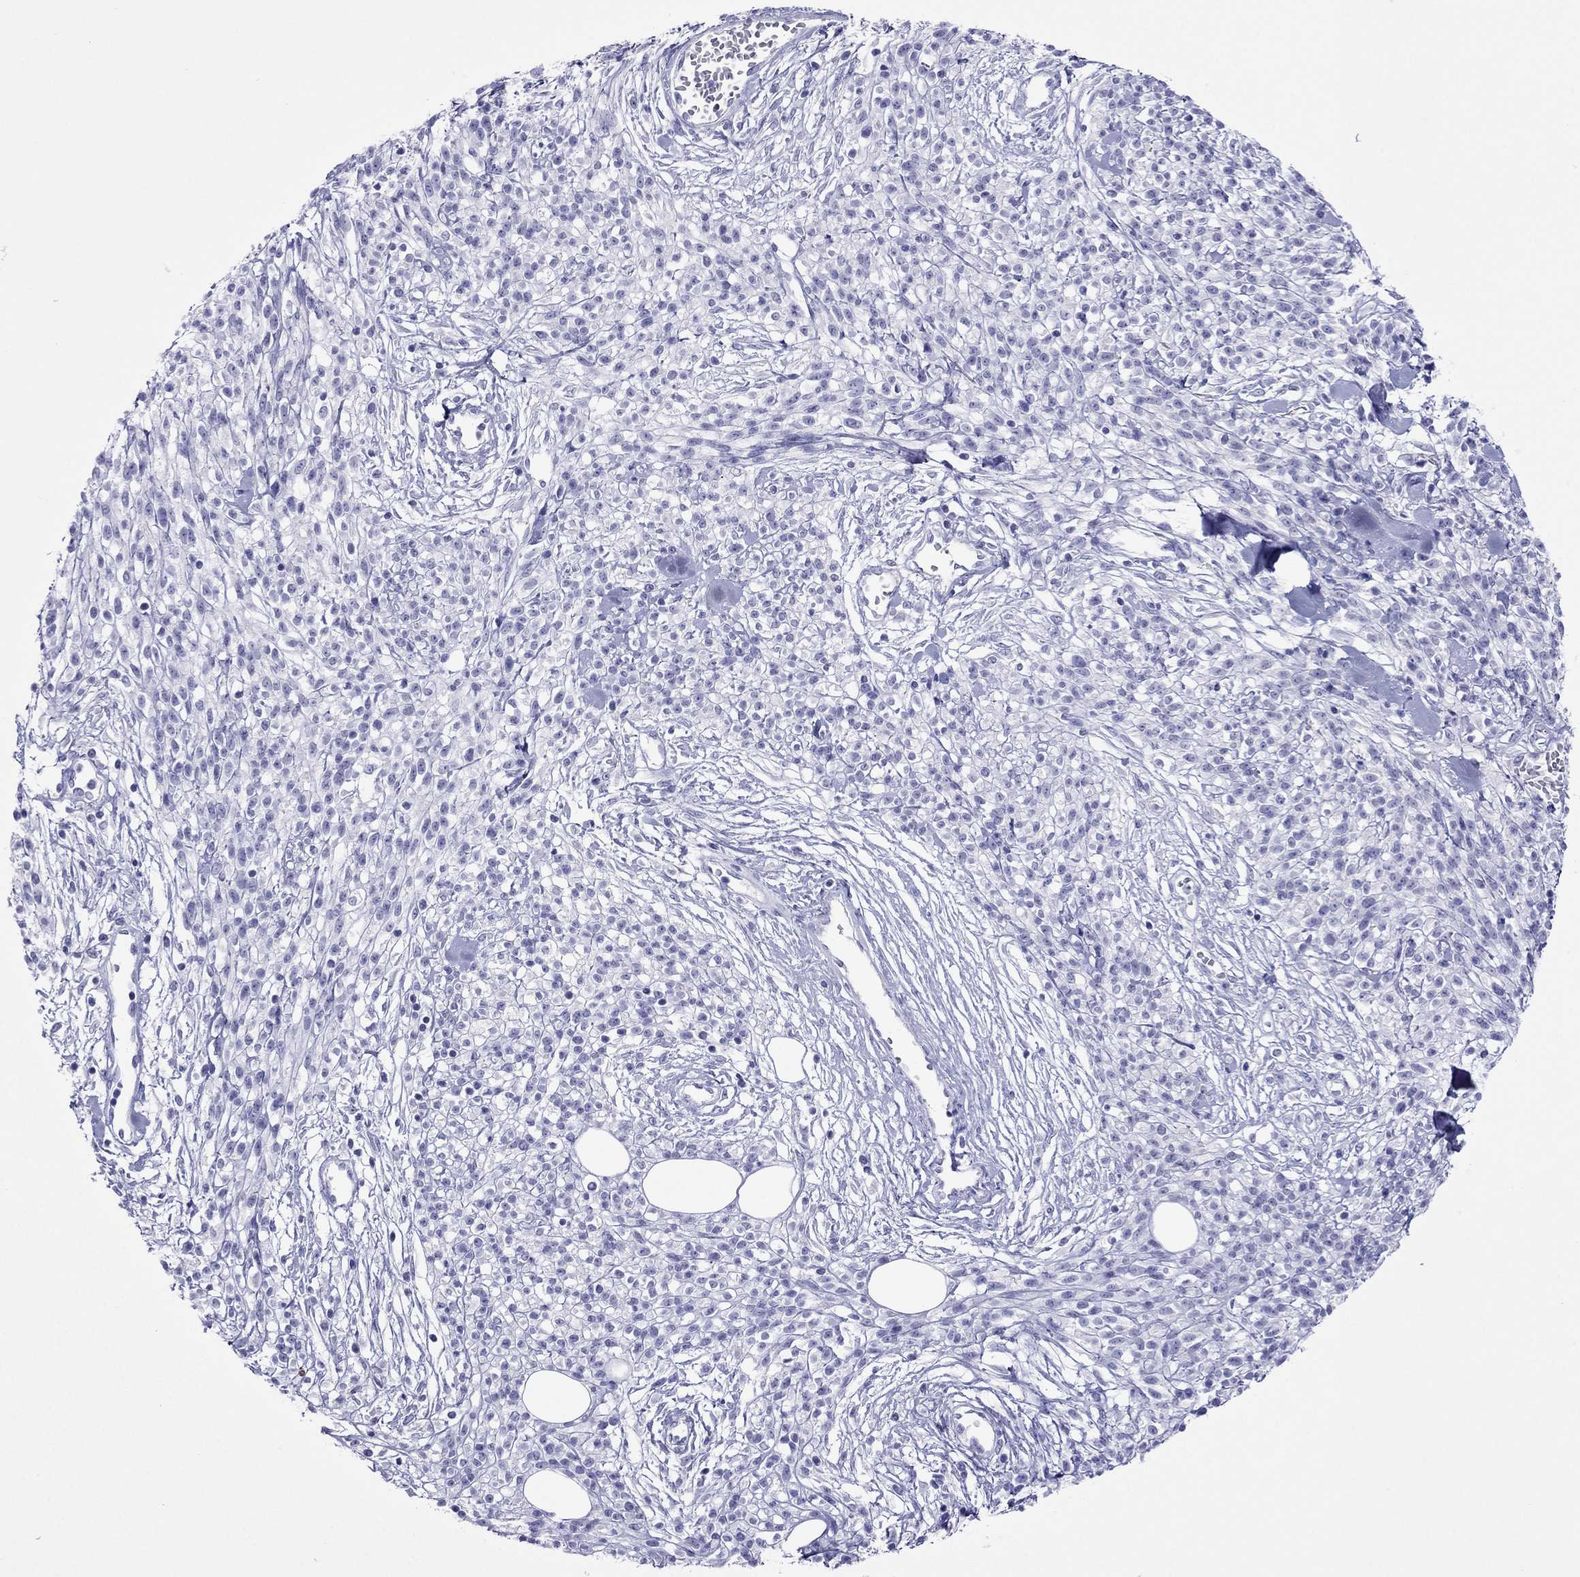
{"staining": {"intensity": "negative", "quantity": "none", "location": "none"}, "tissue": "melanoma", "cell_type": "Tumor cells", "image_type": "cancer", "snomed": [{"axis": "morphology", "description": "Malignant melanoma, NOS"}, {"axis": "topography", "description": "Skin"}, {"axis": "topography", "description": "Skin of trunk"}], "caption": "This histopathology image is of malignant melanoma stained with immunohistochemistry to label a protein in brown with the nuclei are counter-stained blue. There is no positivity in tumor cells.", "gene": "PCDHA6", "patient": {"sex": "male", "age": 74}}